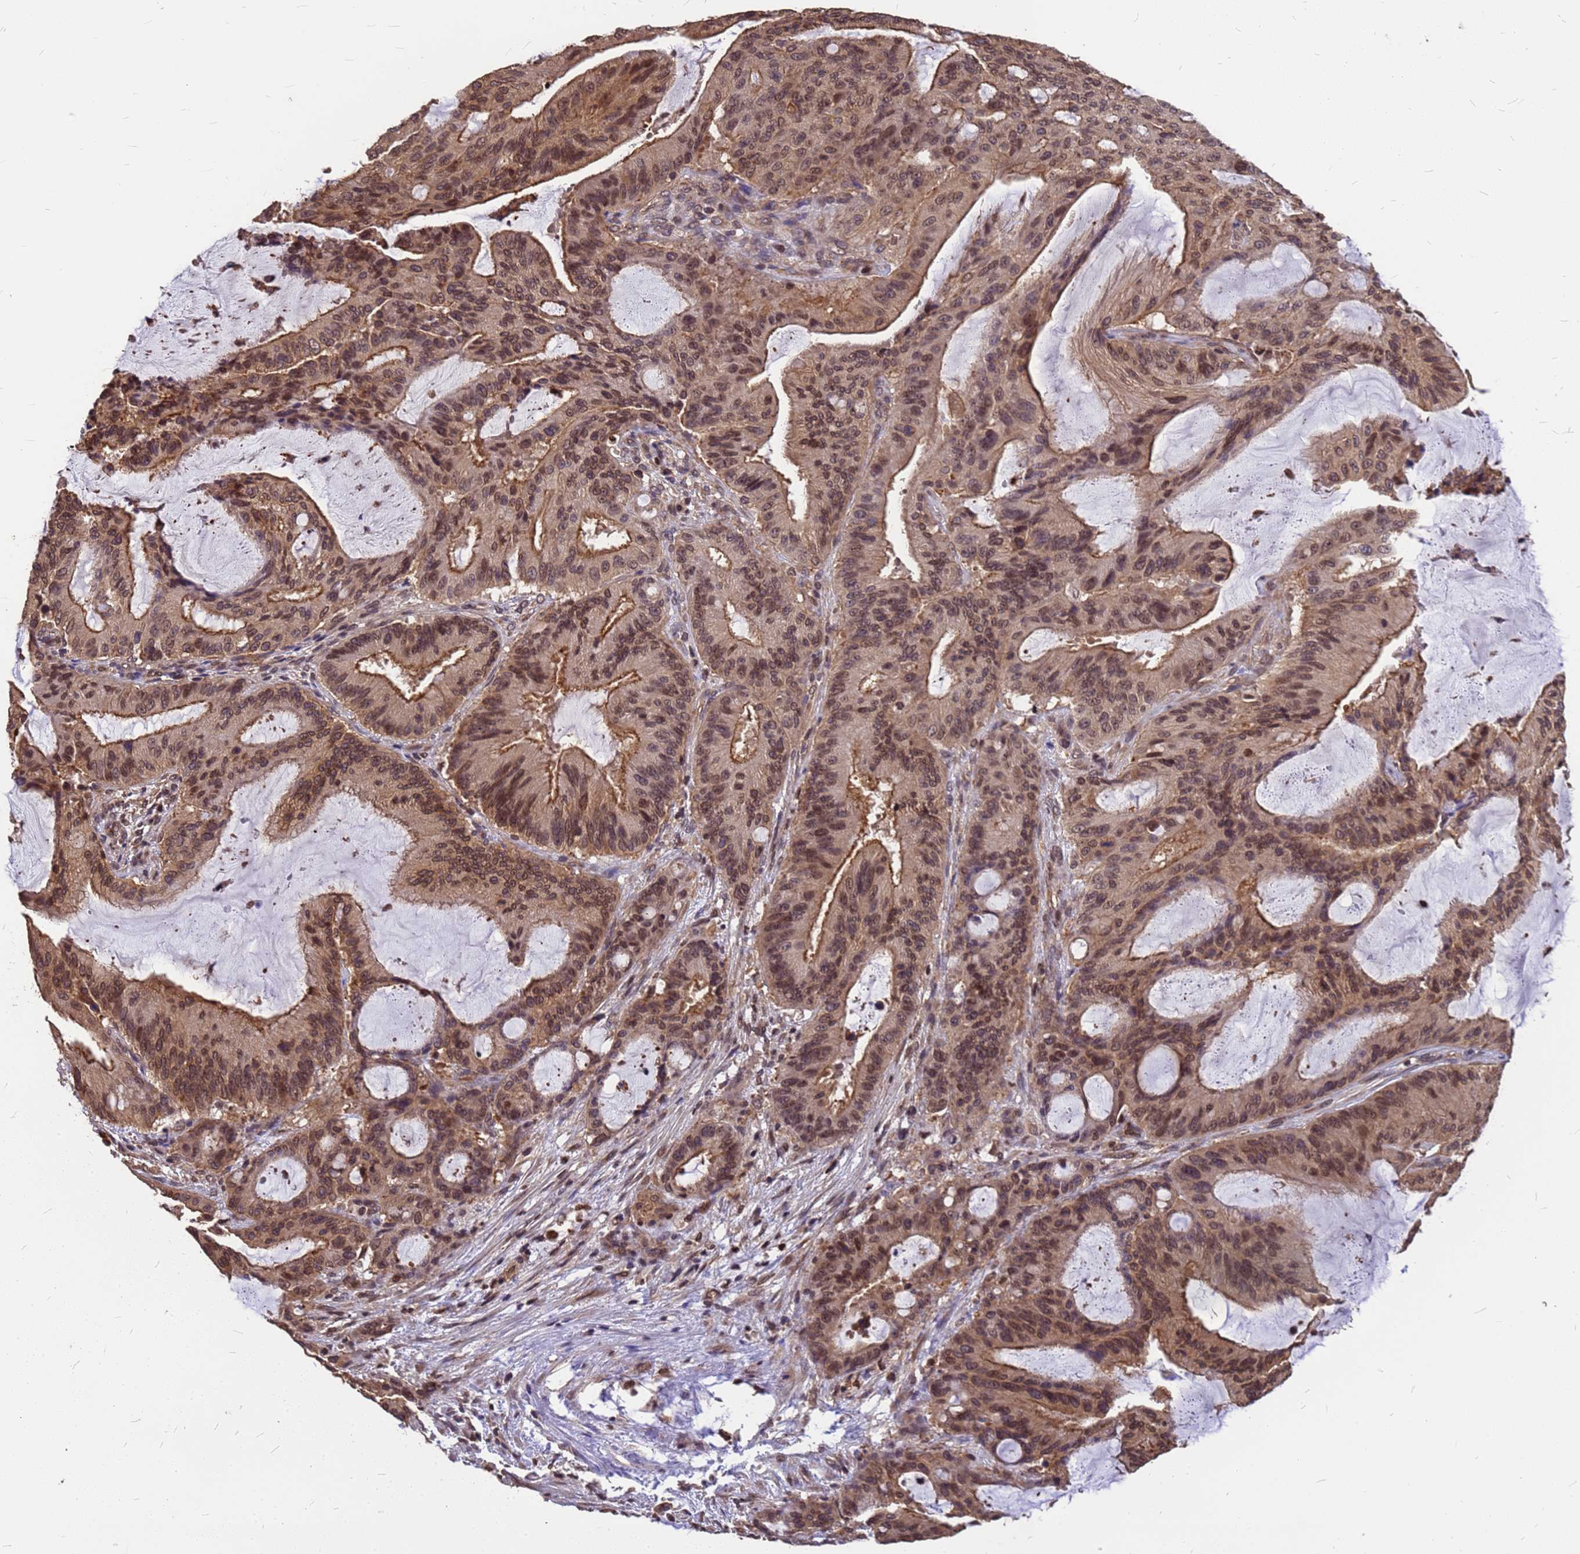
{"staining": {"intensity": "moderate", "quantity": ">75%", "location": "cytoplasmic/membranous,nuclear"}, "tissue": "liver cancer", "cell_type": "Tumor cells", "image_type": "cancer", "snomed": [{"axis": "morphology", "description": "Normal tissue, NOS"}, {"axis": "morphology", "description": "Cholangiocarcinoma"}, {"axis": "topography", "description": "Liver"}, {"axis": "topography", "description": "Peripheral nerve tissue"}], "caption": "Tumor cells show medium levels of moderate cytoplasmic/membranous and nuclear expression in approximately >75% of cells in liver cancer (cholangiocarcinoma).", "gene": "C1orf35", "patient": {"sex": "female", "age": 73}}